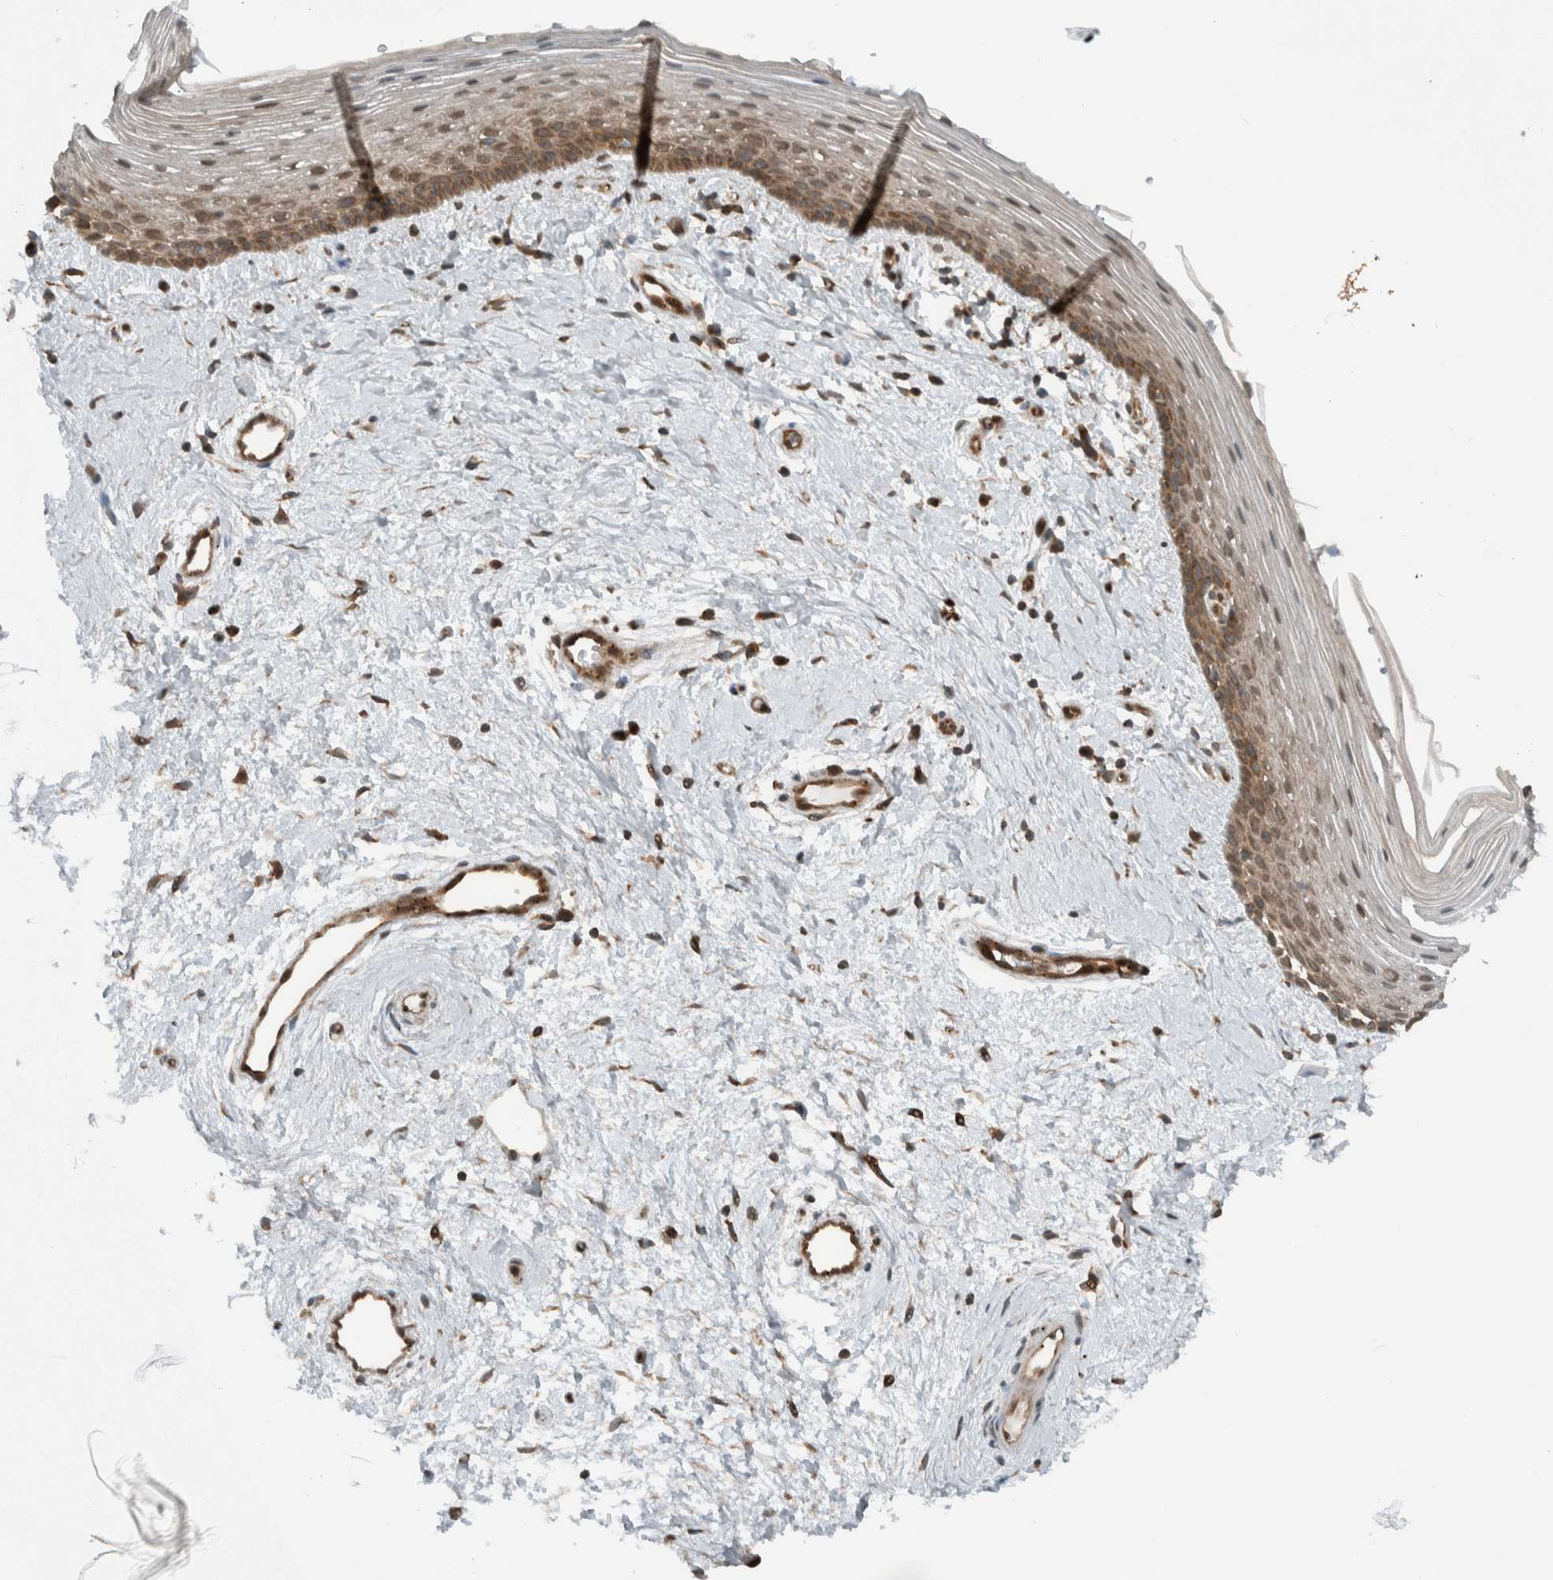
{"staining": {"intensity": "moderate", "quantity": ">75%", "location": "cytoplasmic/membranous,nuclear"}, "tissue": "vagina", "cell_type": "Squamous epithelial cells", "image_type": "normal", "snomed": [{"axis": "morphology", "description": "Normal tissue, NOS"}, {"axis": "topography", "description": "Vagina"}], "caption": "This photomicrograph exhibits benign vagina stained with IHC to label a protein in brown. The cytoplasmic/membranous,nuclear of squamous epithelial cells show moderate positivity for the protein. Nuclei are counter-stained blue.", "gene": "GIGYF1", "patient": {"sex": "female", "age": 46}}